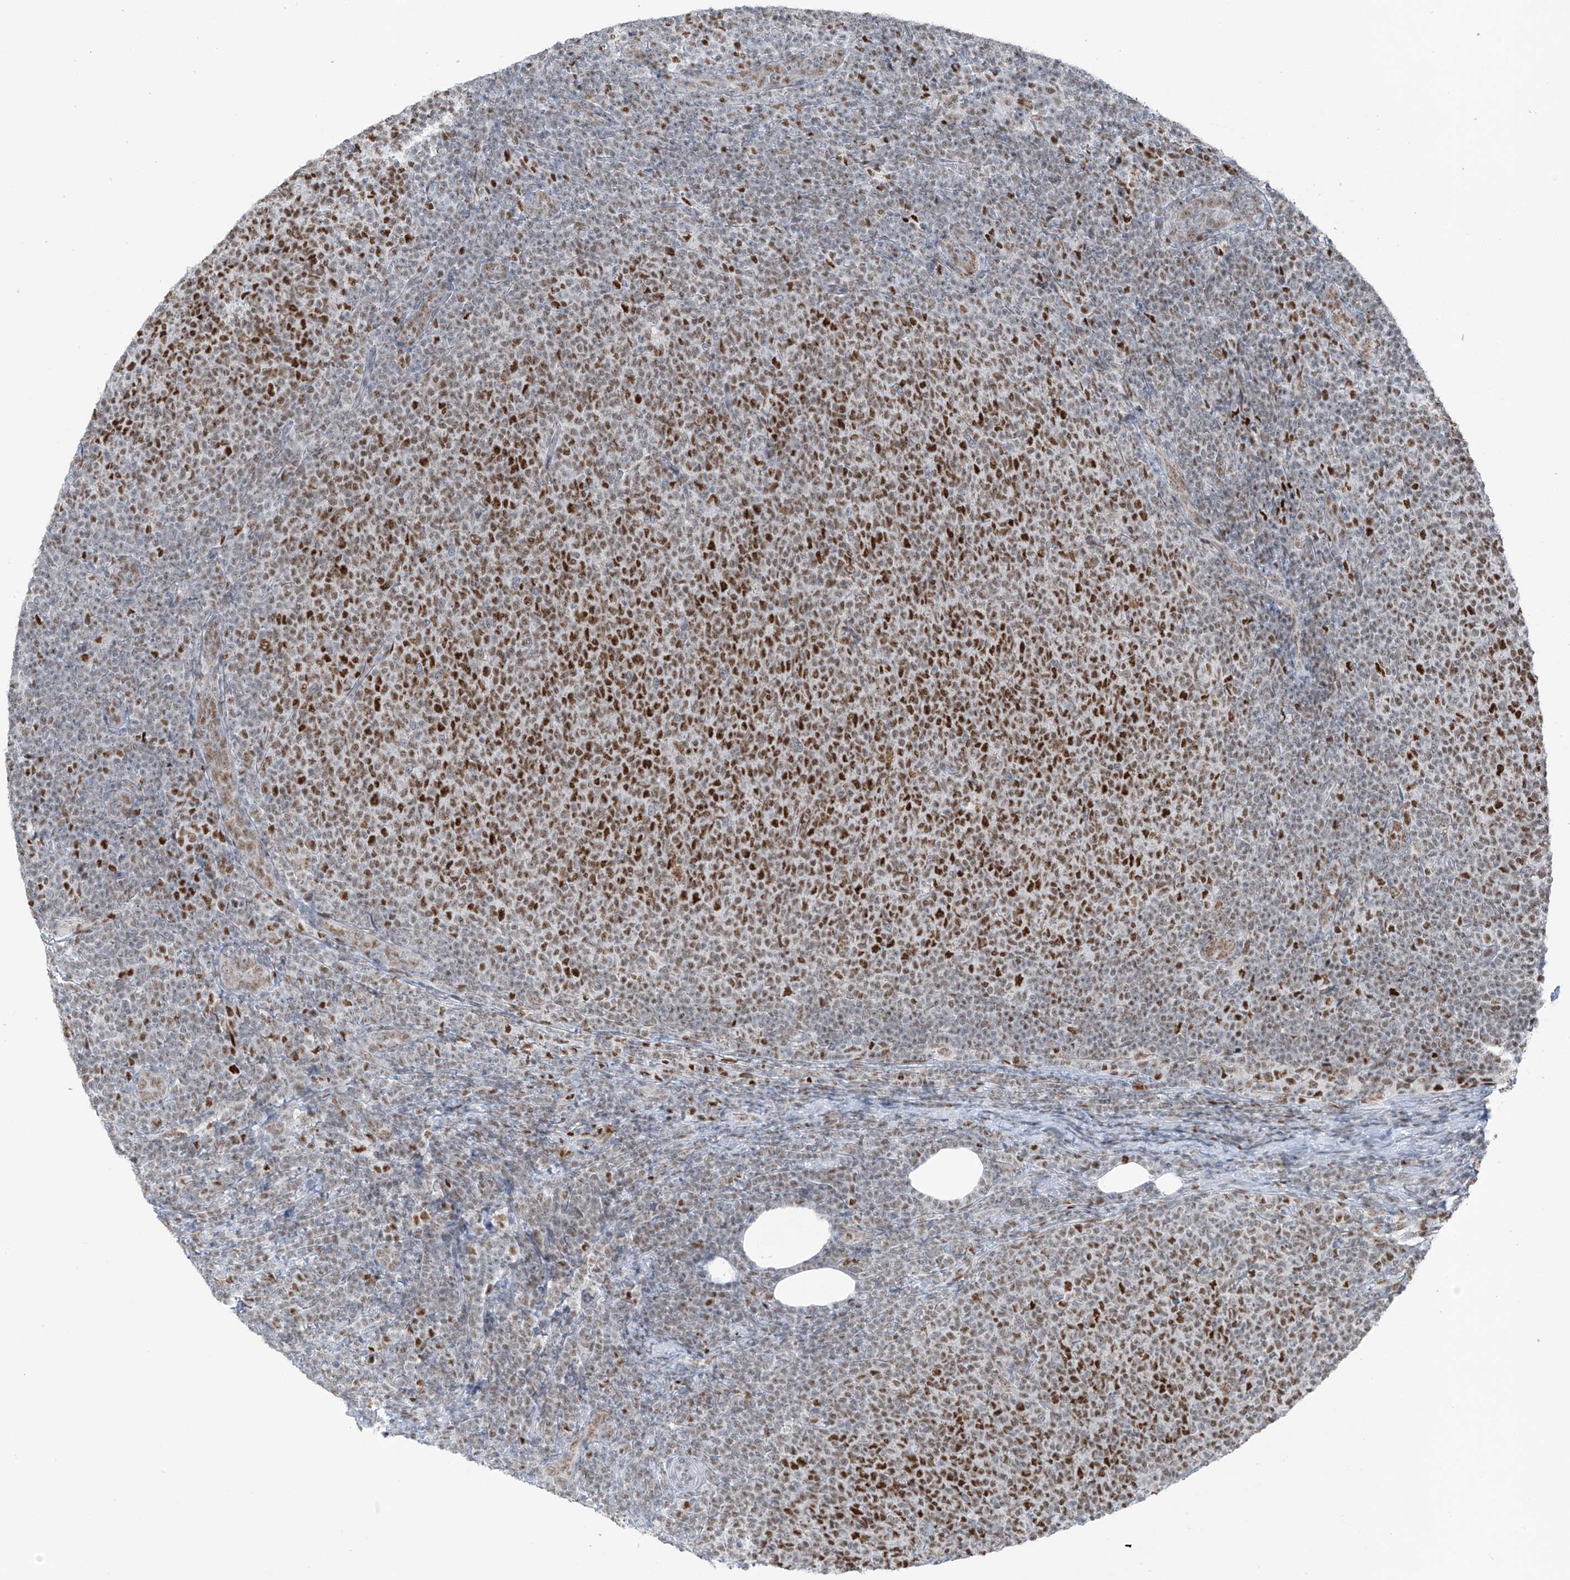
{"staining": {"intensity": "moderate", "quantity": "25%-75%", "location": "nuclear"}, "tissue": "lymphoma", "cell_type": "Tumor cells", "image_type": "cancer", "snomed": [{"axis": "morphology", "description": "Malignant lymphoma, non-Hodgkin's type, Low grade"}, {"axis": "topography", "description": "Lymph node"}], "caption": "This is an image of immunohistochemistry staining of lymphoma, which shows moderate positivity in the nuclear of tumor cells.", "gene": "WRNIP1", "patient": {"sex": "male", "age": 66}}